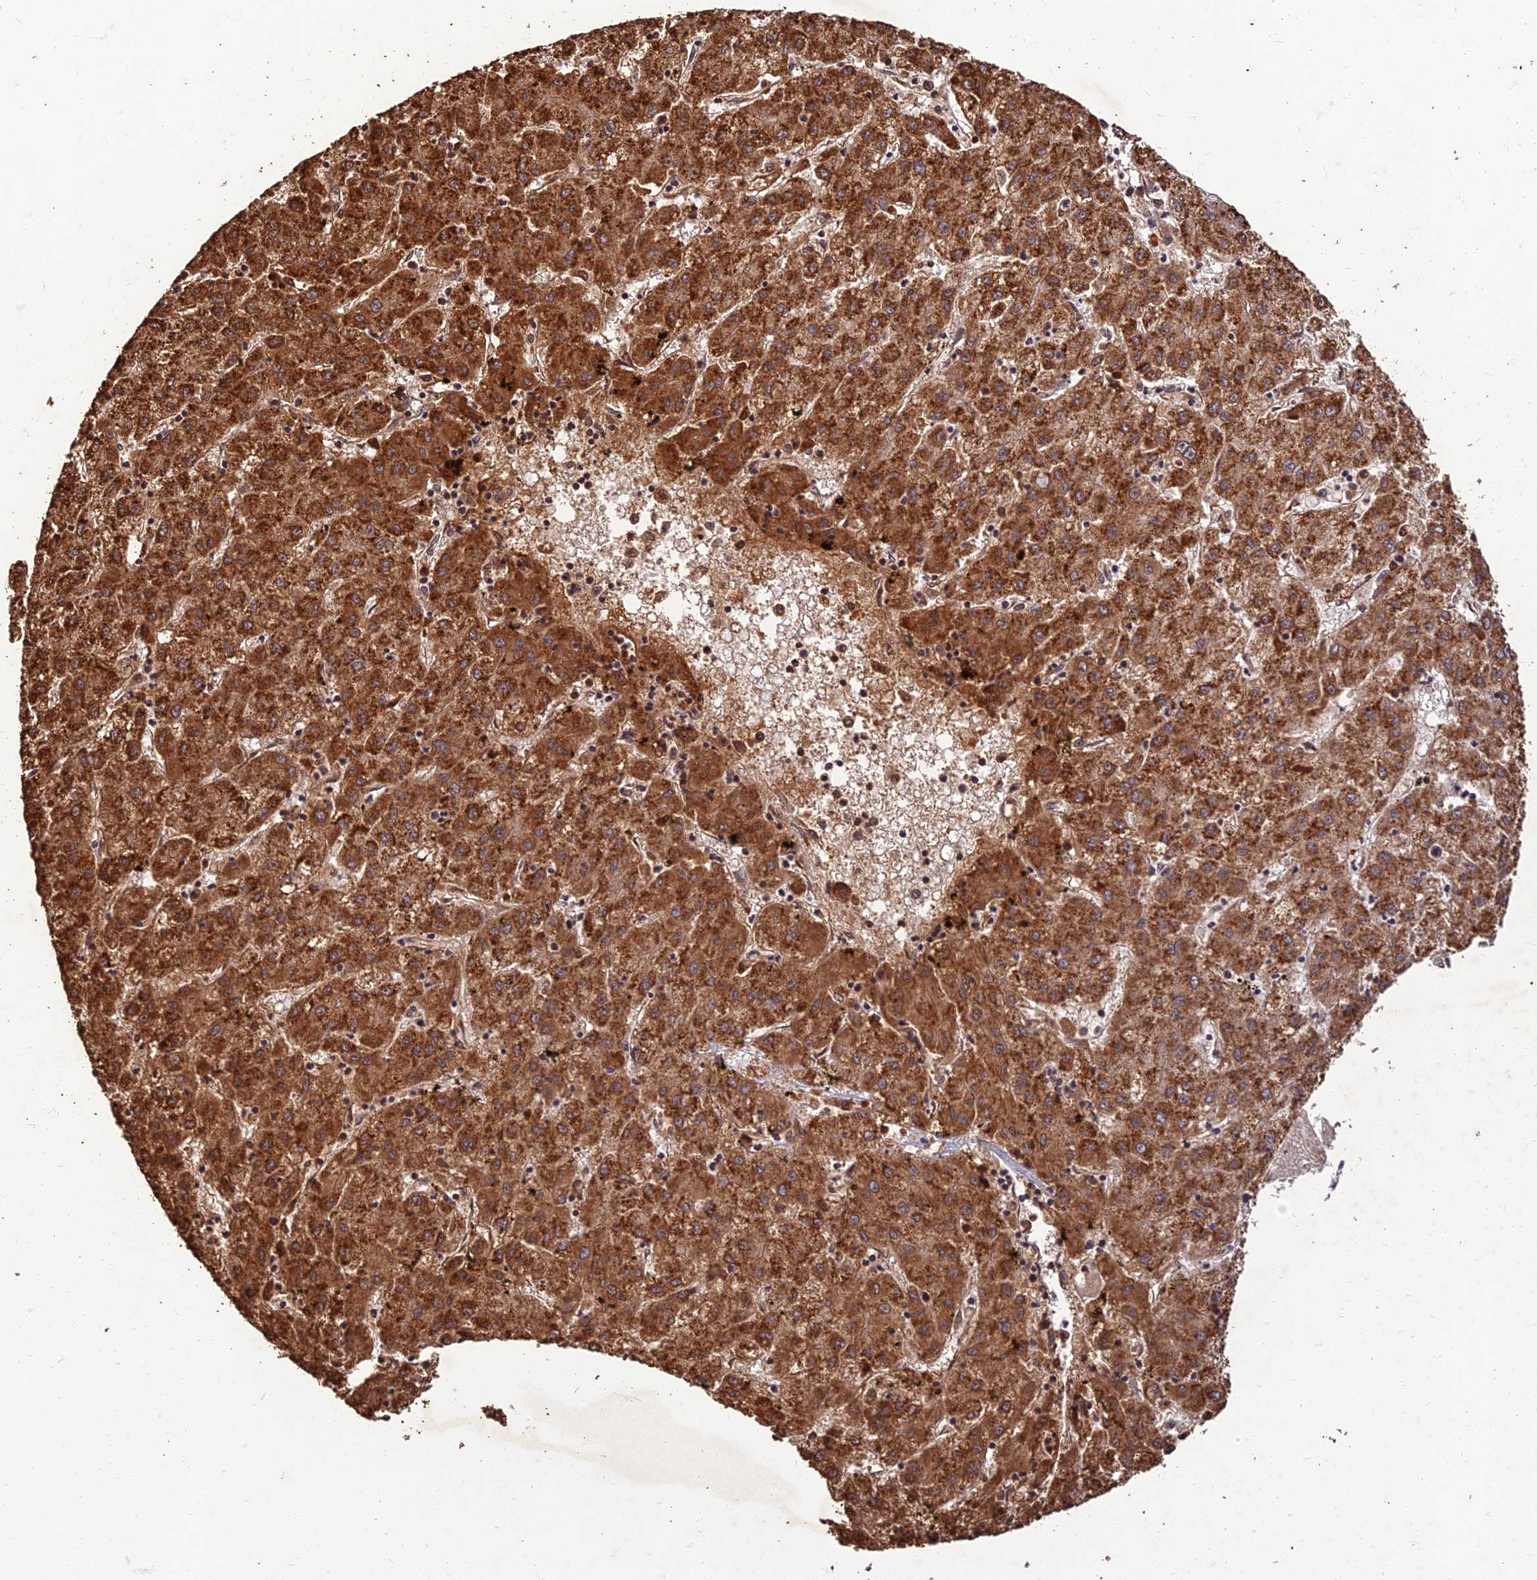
{"staining": {"intensity": "strong", "quantity": ">75%", "location": "cytoplasmic/membranous"}, "tissue": "liver cancer", "cell_type": "Tumor cells", "image_type": "cancer", "snomed": [{"axis": "morphology", "description": "Carcinoma, Hepatocellular, NOS"}, {"axis": "topography", "description": "Liver"}], "caption": "Immunohistochemistry (DAB (3,3'-diaminobenzidine)) staining of human liver cancer reveals strong cytoplasmic/membranous protein expression in approximately >75% of tumor cells.", "gene": "CORO1C", "patient": {"sex": "male", "age": 72}}